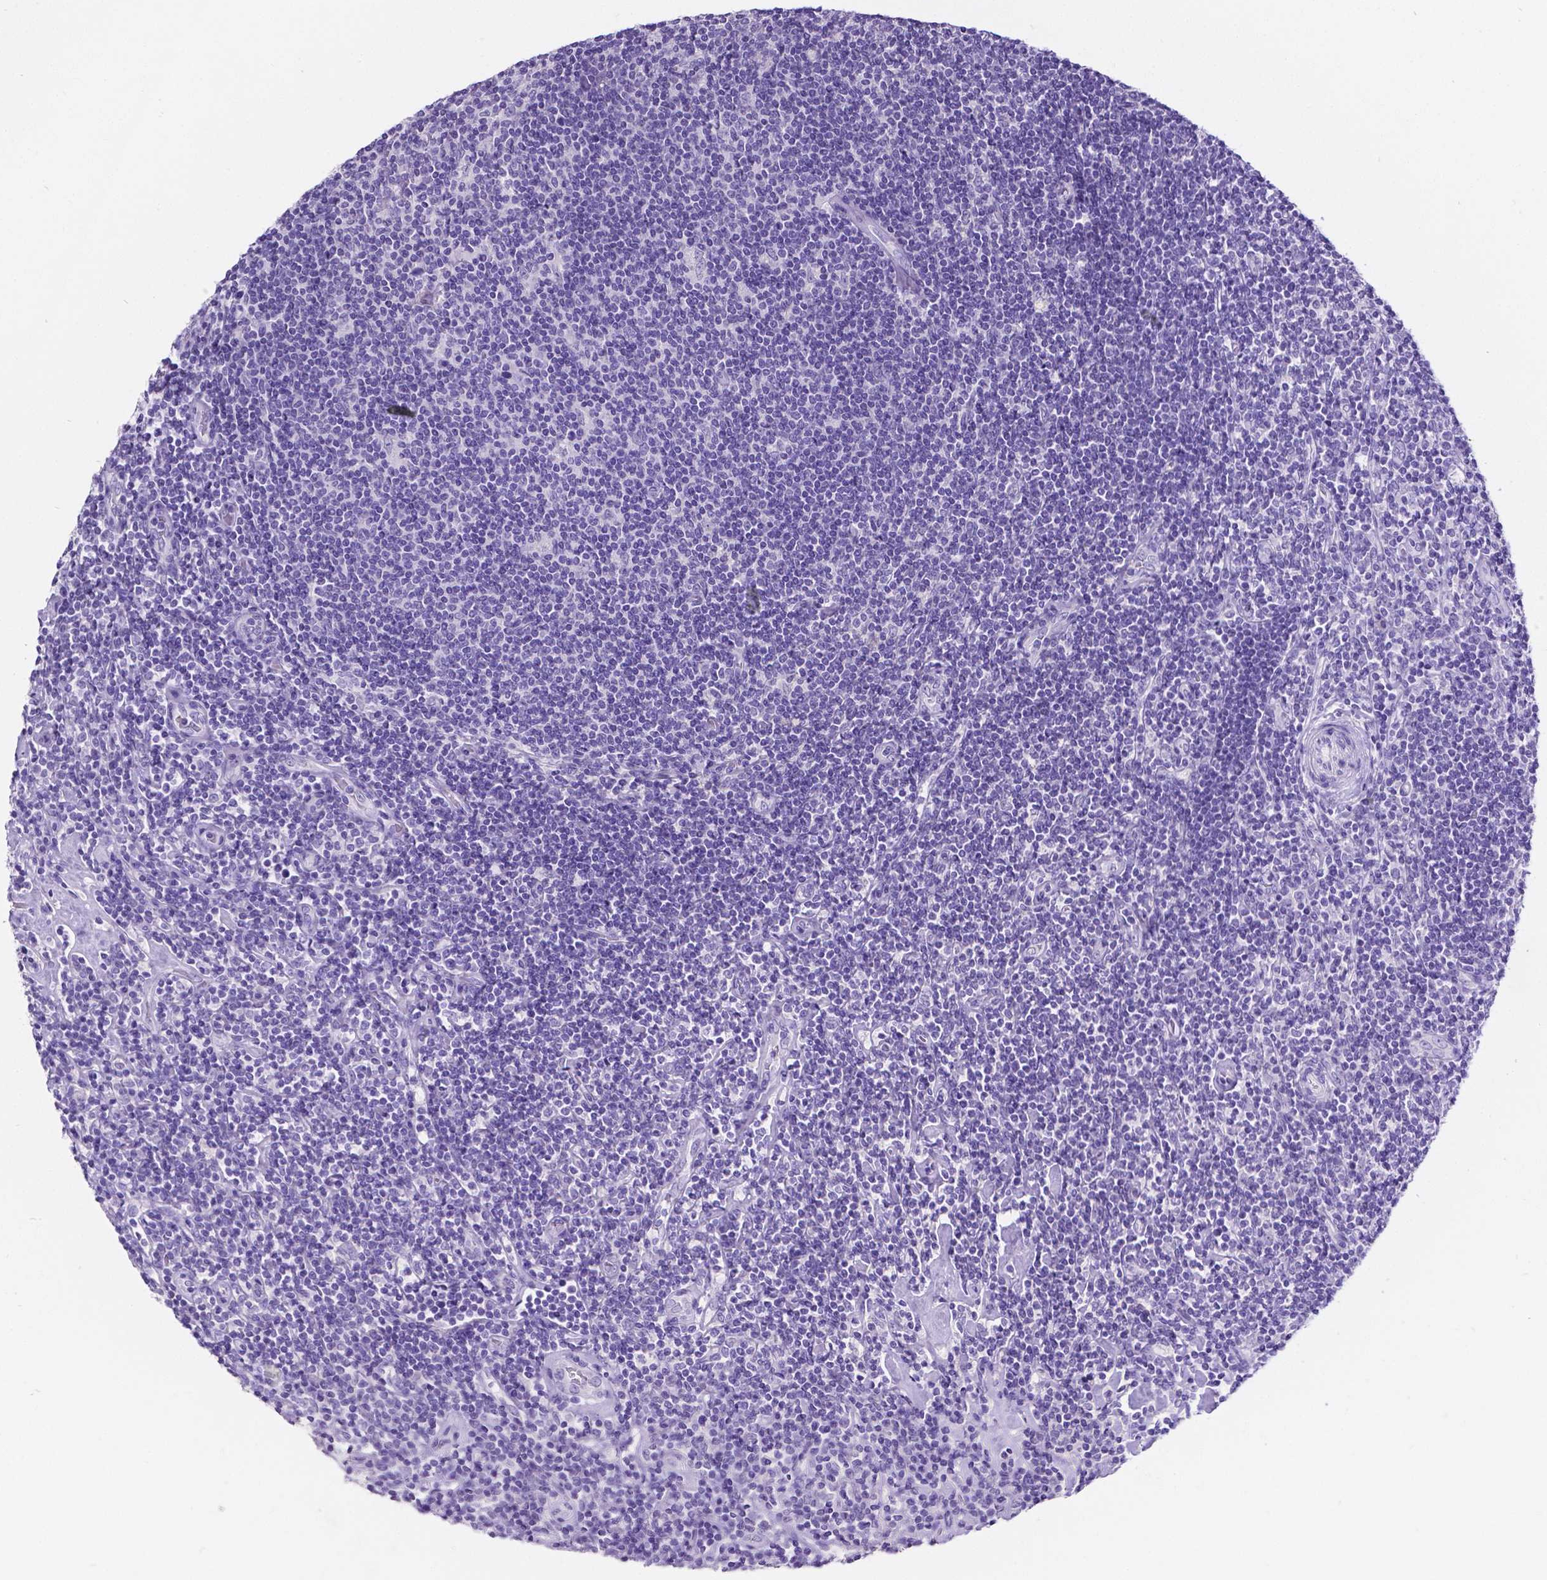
{"staining": {"intensity": "negative", "quantity": "none", "location": "none"}, "tissue": "lymphoma", "cell_type": "Tumor cells", "image_type": "cancer", "snomed": [{"axis": "morphology", "description": "Hodgkin's disease, NOS"}, {"axis": "topography", "description": "Lymph node"}], "caption": "Immunohistochemistry (IHC) of Hodgkin's disease reveals no staining in tumor cells.", "gene": "SATB2", "patient": {"sex": "male", "age": 40}}